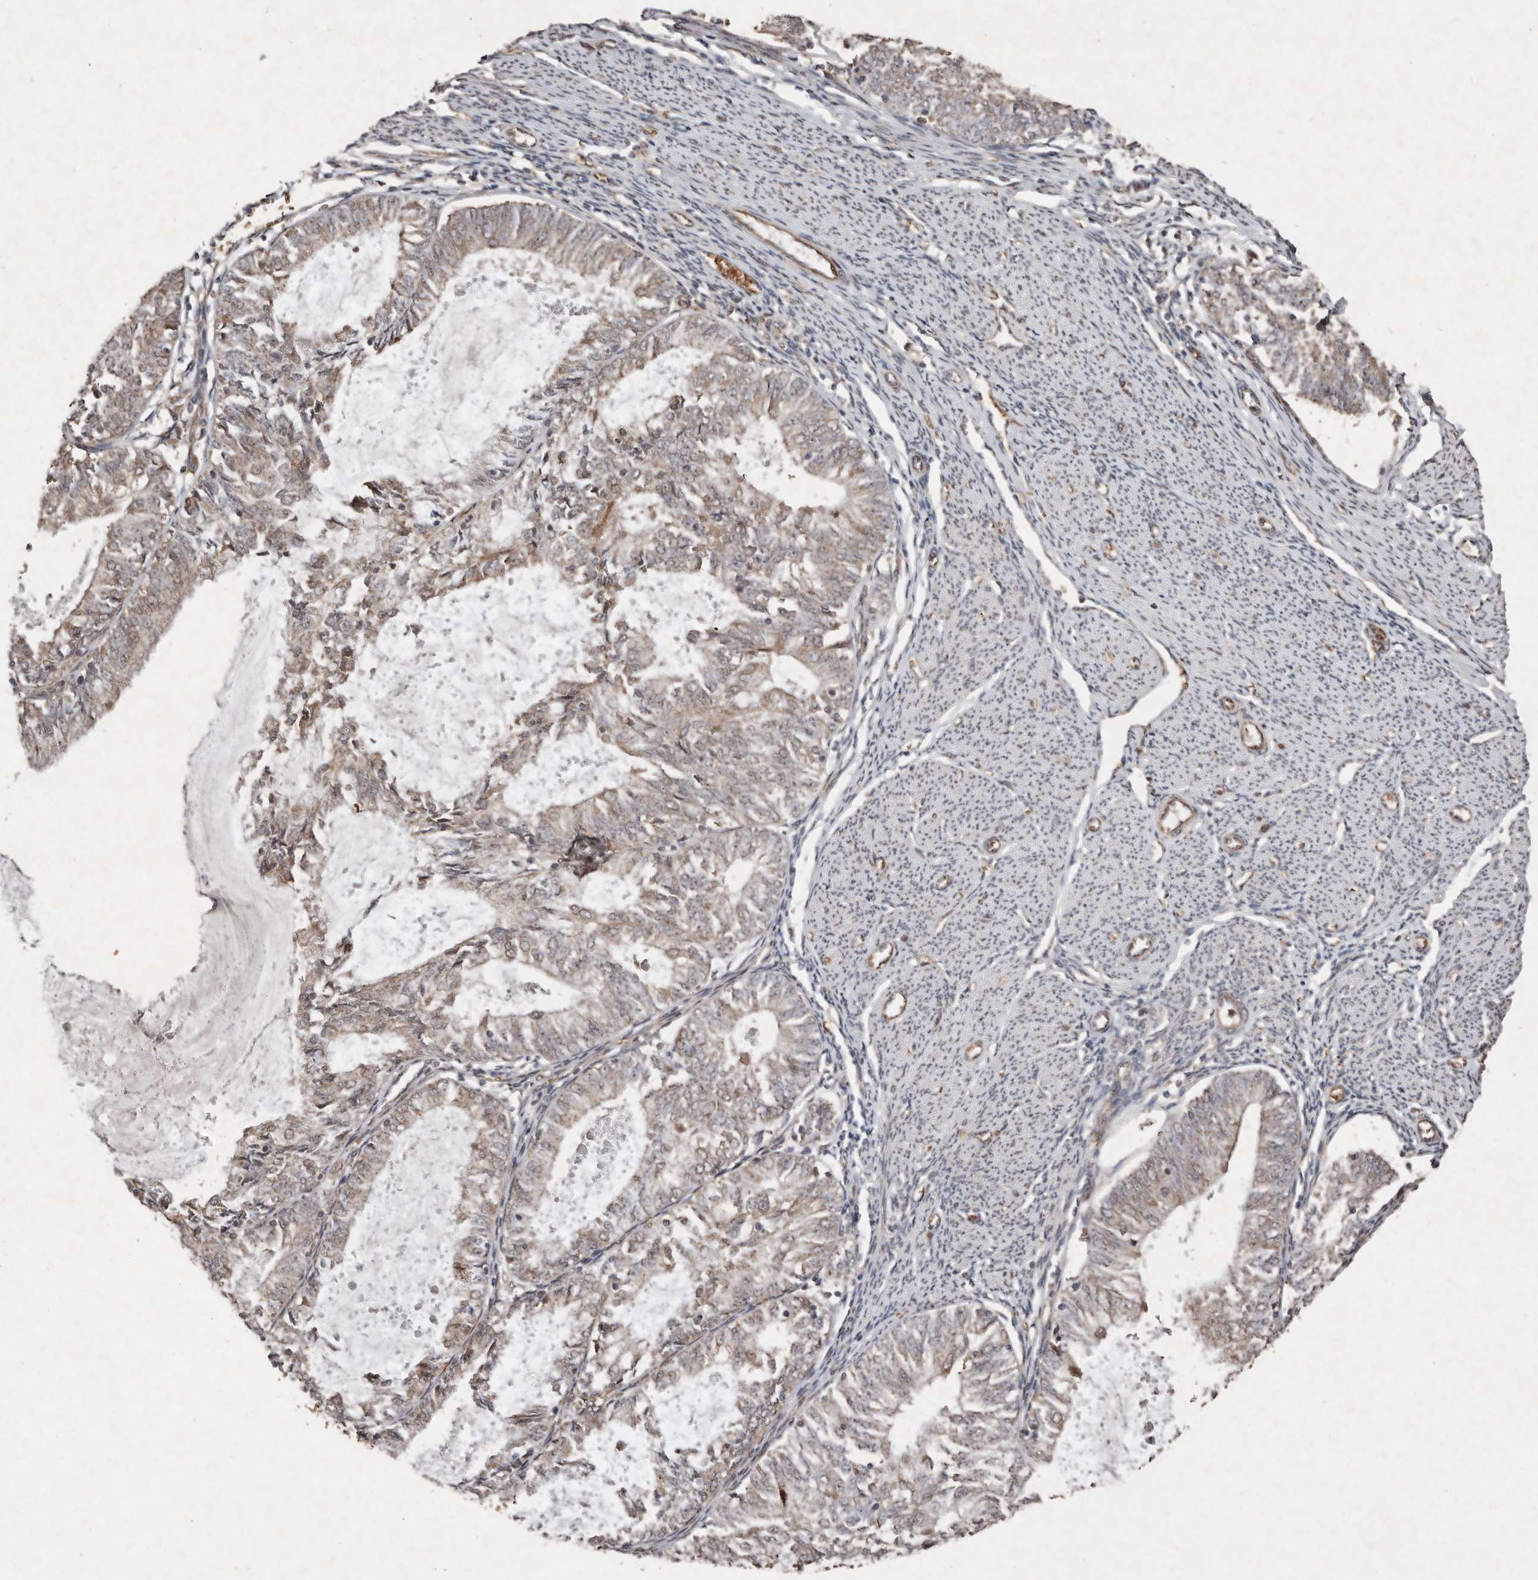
{"staining": {"intensity": "weak", "quantity": "25%-75%", "location": "cytoplasmic/membranous"}, "tissue": "endometrial cancer", "cell_type": "Tumor cells", "image_type": "cancer", "snomed": [{"axis": "morphology", "description": "Adenocarcinoma, NOS"}, {"axis": "topography", "description": "Endometrium"}], "caption": "Protein expression by immunohistochemistry (IHC) exhibits weak cytoplasmic/membranous expression in approximately 25%-75% of tumor cells in endometrial adenocarcinoma.", "gene": "DIP2C", "patient": {"sex": "female", "age": 57}}